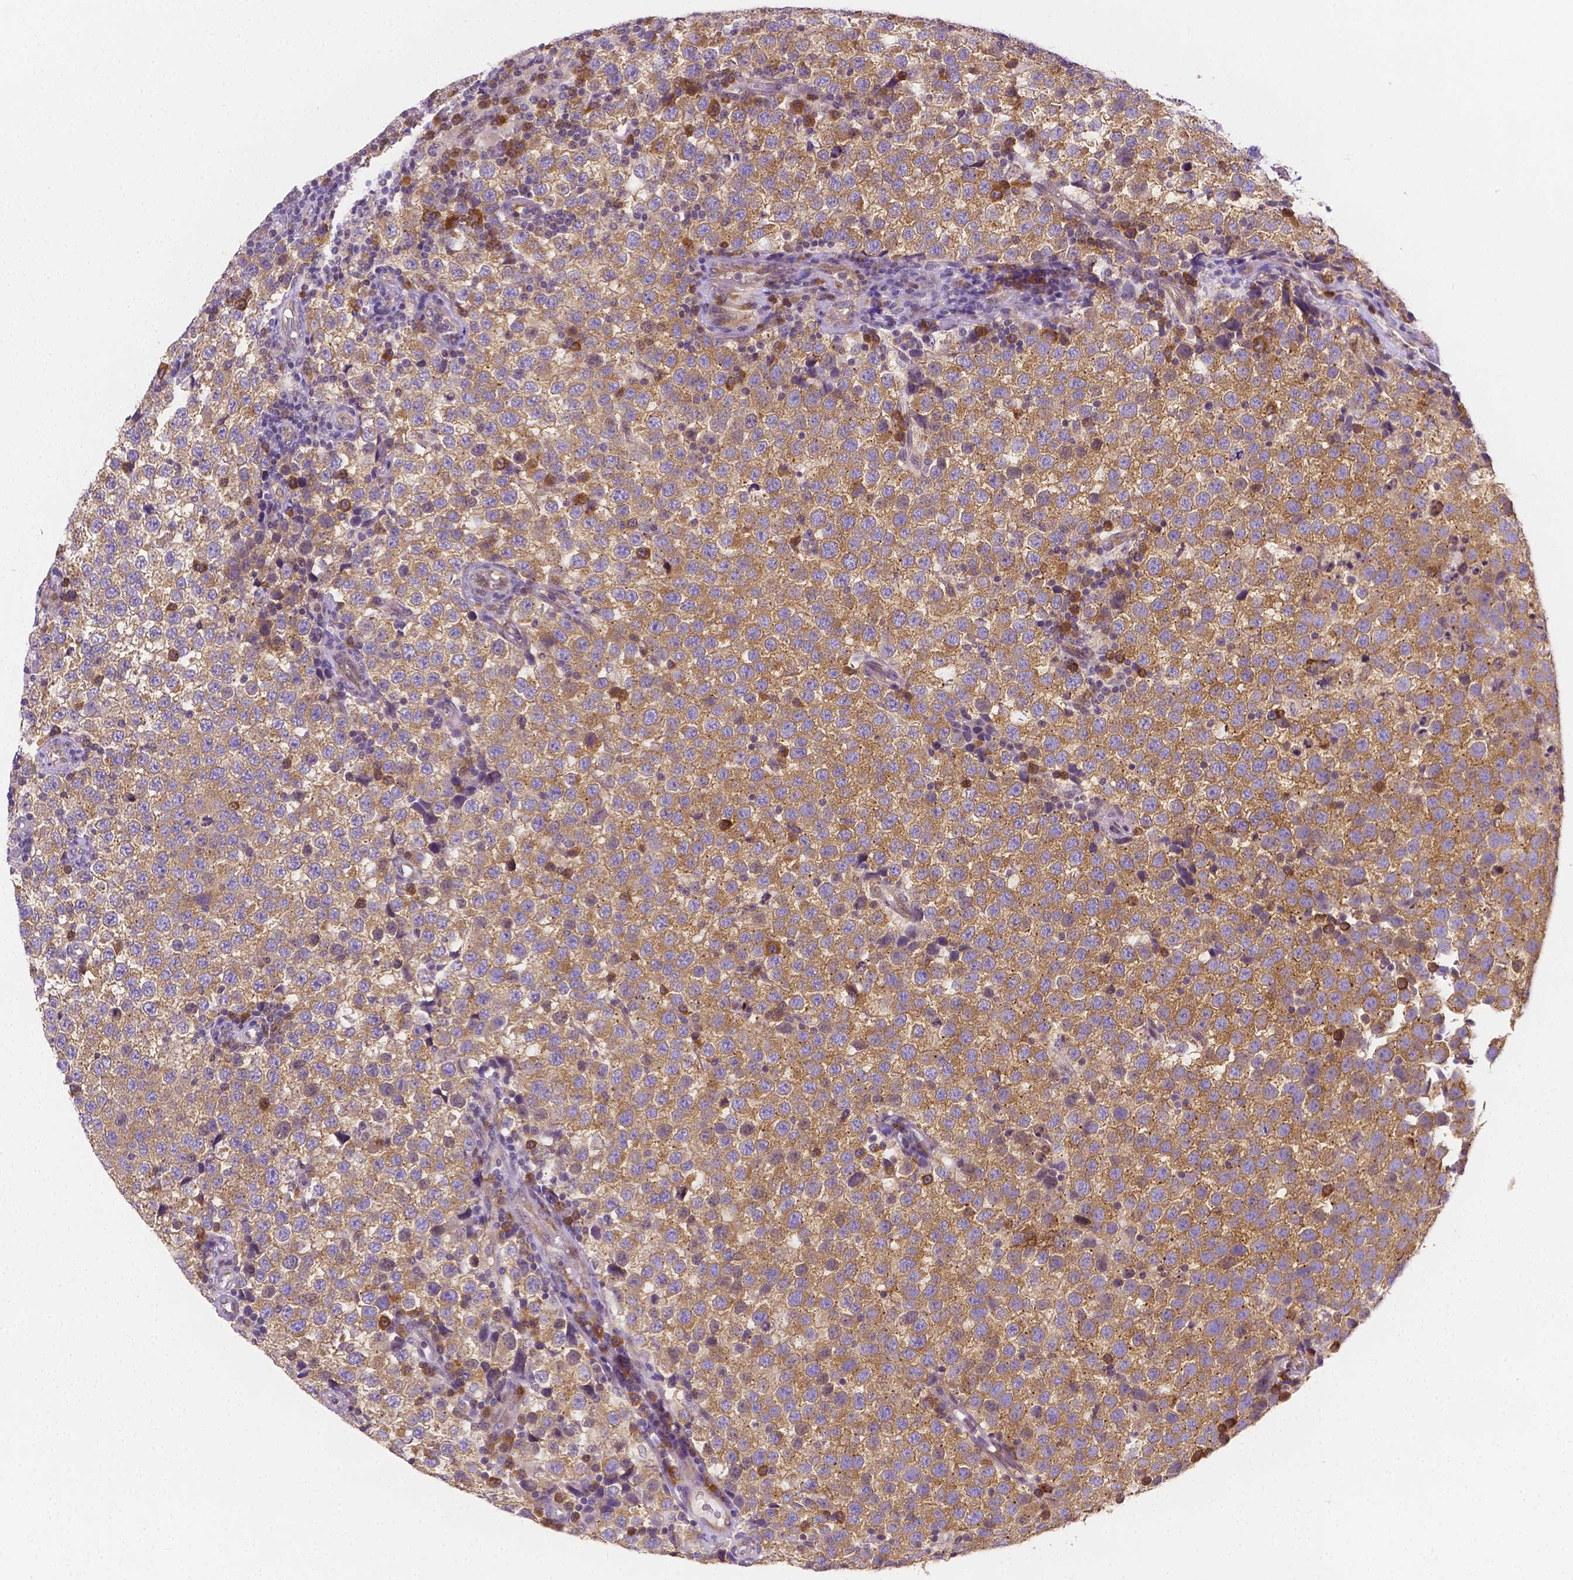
{"staining": {"intensity": "weak", "quantity": ">75%", "location": "cytoplasmic/membranous"}, "tissue": "testis cancer", "cell_type": "Tumor cells", "image_type": "cancer", "snomed": [{"axis": "morphology", "description": "Seminoma, NOS"}, {"axis": "topography", "description": "Testis"}], "caption": "Protein positivity by IHC shows weak cytoplasmic/membranous positivity in about >75% of tumor cells in testis cancer (seminoma).", "gene": "ZNRD2", "patient": {"sex": "male", "age": 34}}